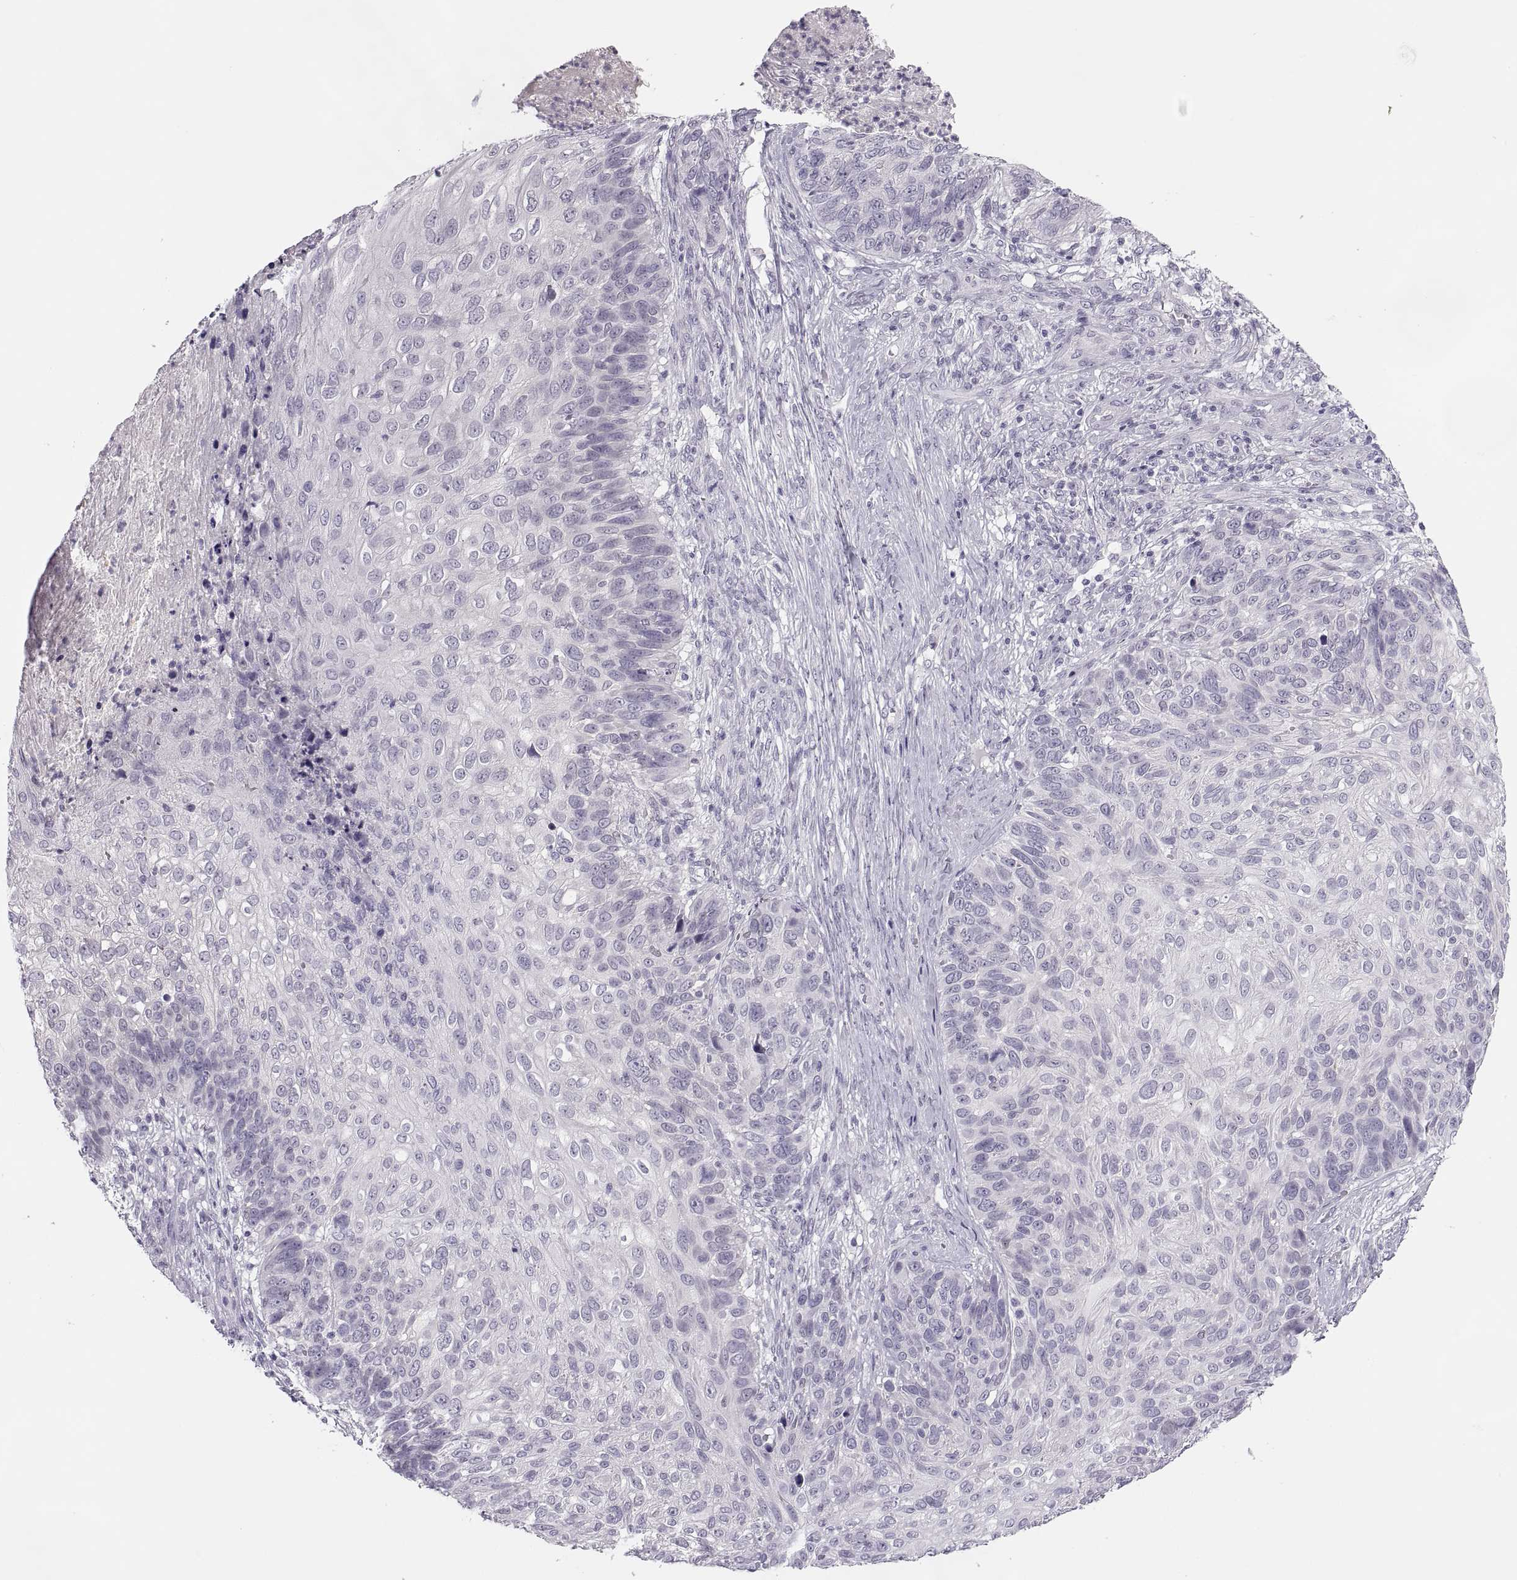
{"staining": {"intensity": "negative", "quantity": "none", "location": "none"}, "tissue": "skin cancer", "cell_type": "Tumor cells", "image_type": "cancer", "snomed": [{"axis": "morphology", "description": "Squamous cell carcinoma, NOS"}, {"axis": "topography", "description": "Skin"}], "caption": "Photomicrograph shows no protein staining in tumor cells of squamous cell carcinoma (skin) tissue.", "gene": "C3orf22", "patient": {"sex": "male", "age": 92}}